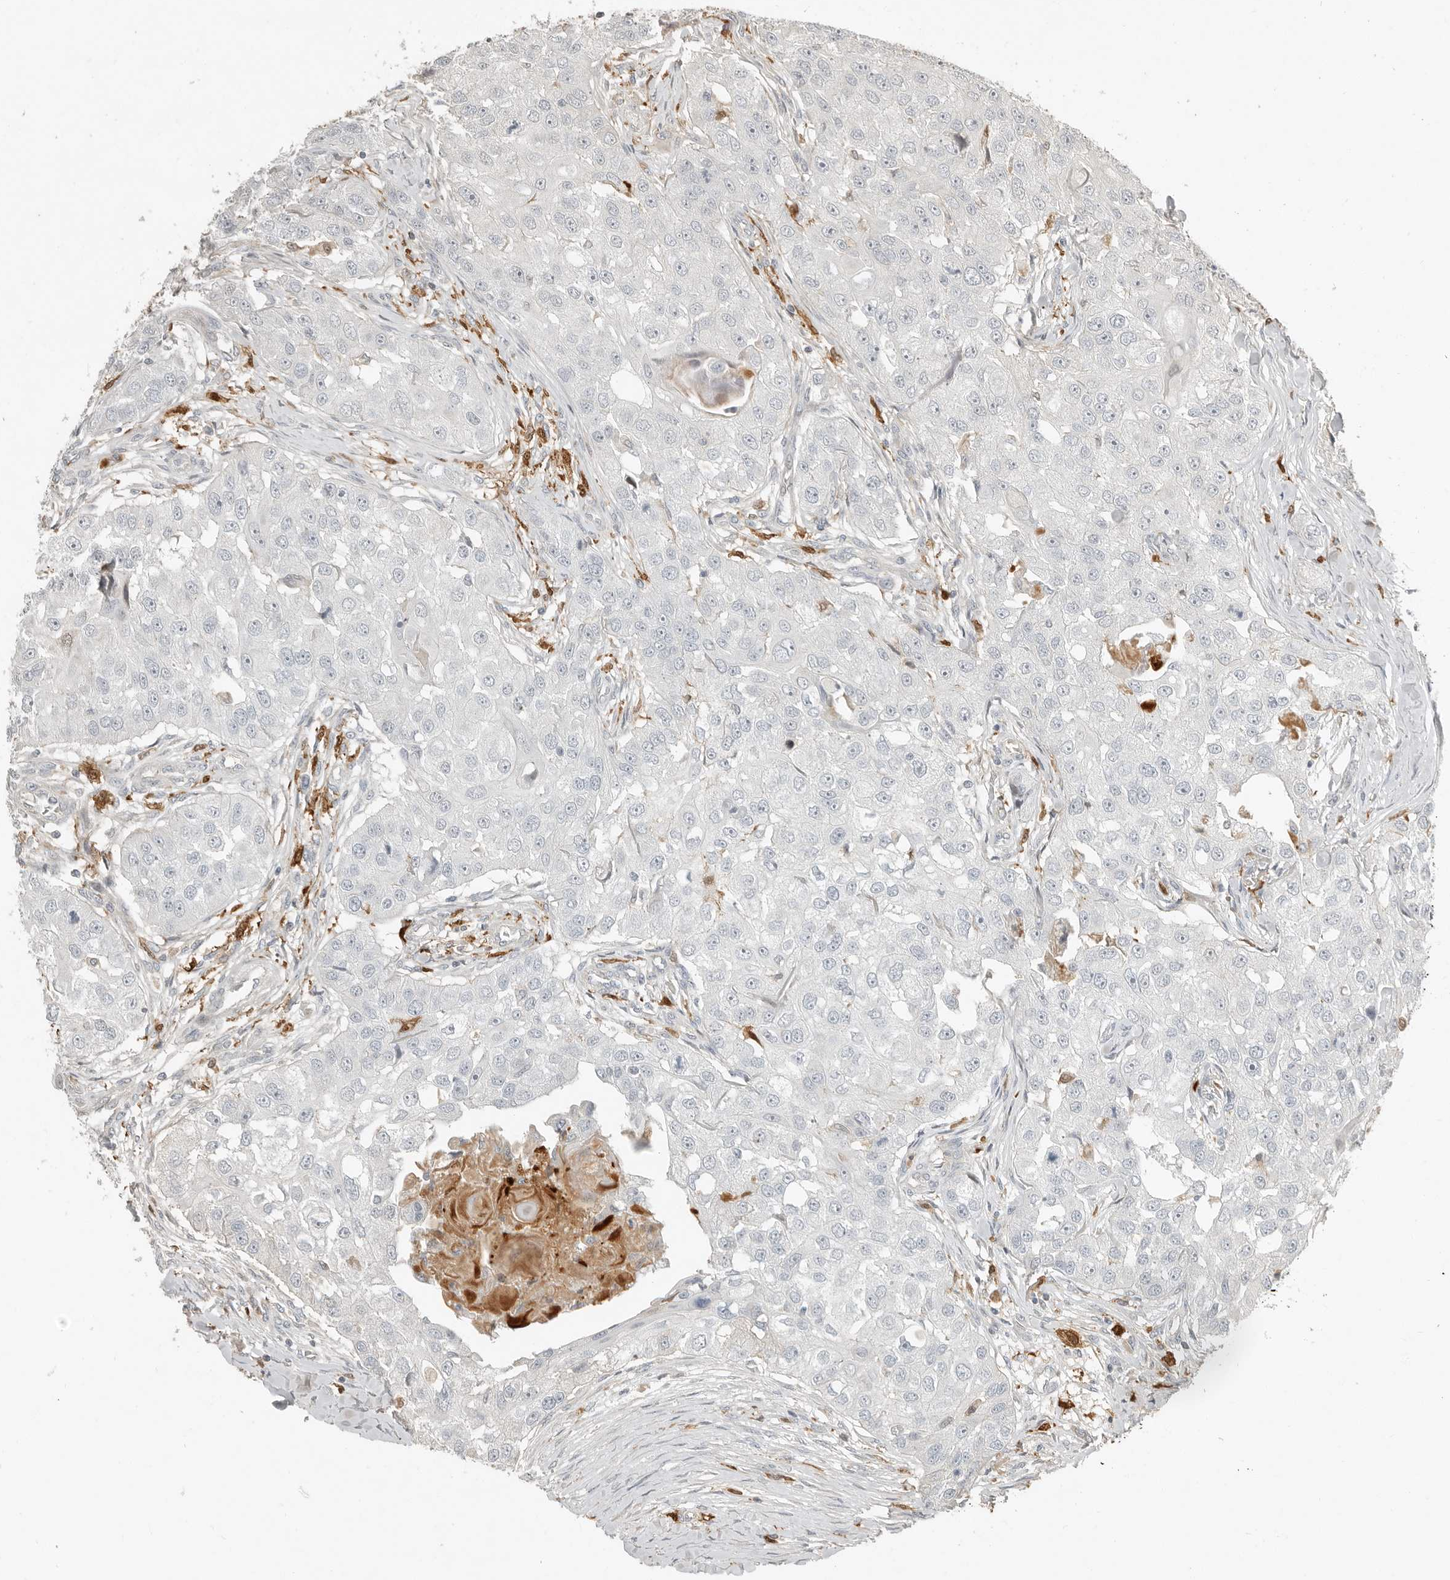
{"staining": {"intensity": "negative", "quantity": "none", "location": "none"}, "tissue": "head and neck cancer", "cell_type": "Tumor cells", "image_type": "cancer", "snomed": [{"axis": "morphology", "description": "Normal tissue, NOS"}, {"axis": "morphology", "description": "Squamous cell carcinoma, NOS"}, {"axis": "topography", "description": "Skeletal muscle"}, {"axis": "topography", "description": "Head-Neck"}], "caption": "DAB (3,3'-diaminobenzidine) immunohistochemical staining of head and neck squamous cell carcinoma shows no significant staining in tumor cells.", "gene": "KLHL38", "patient": {"sex": "male", "age": 51}}